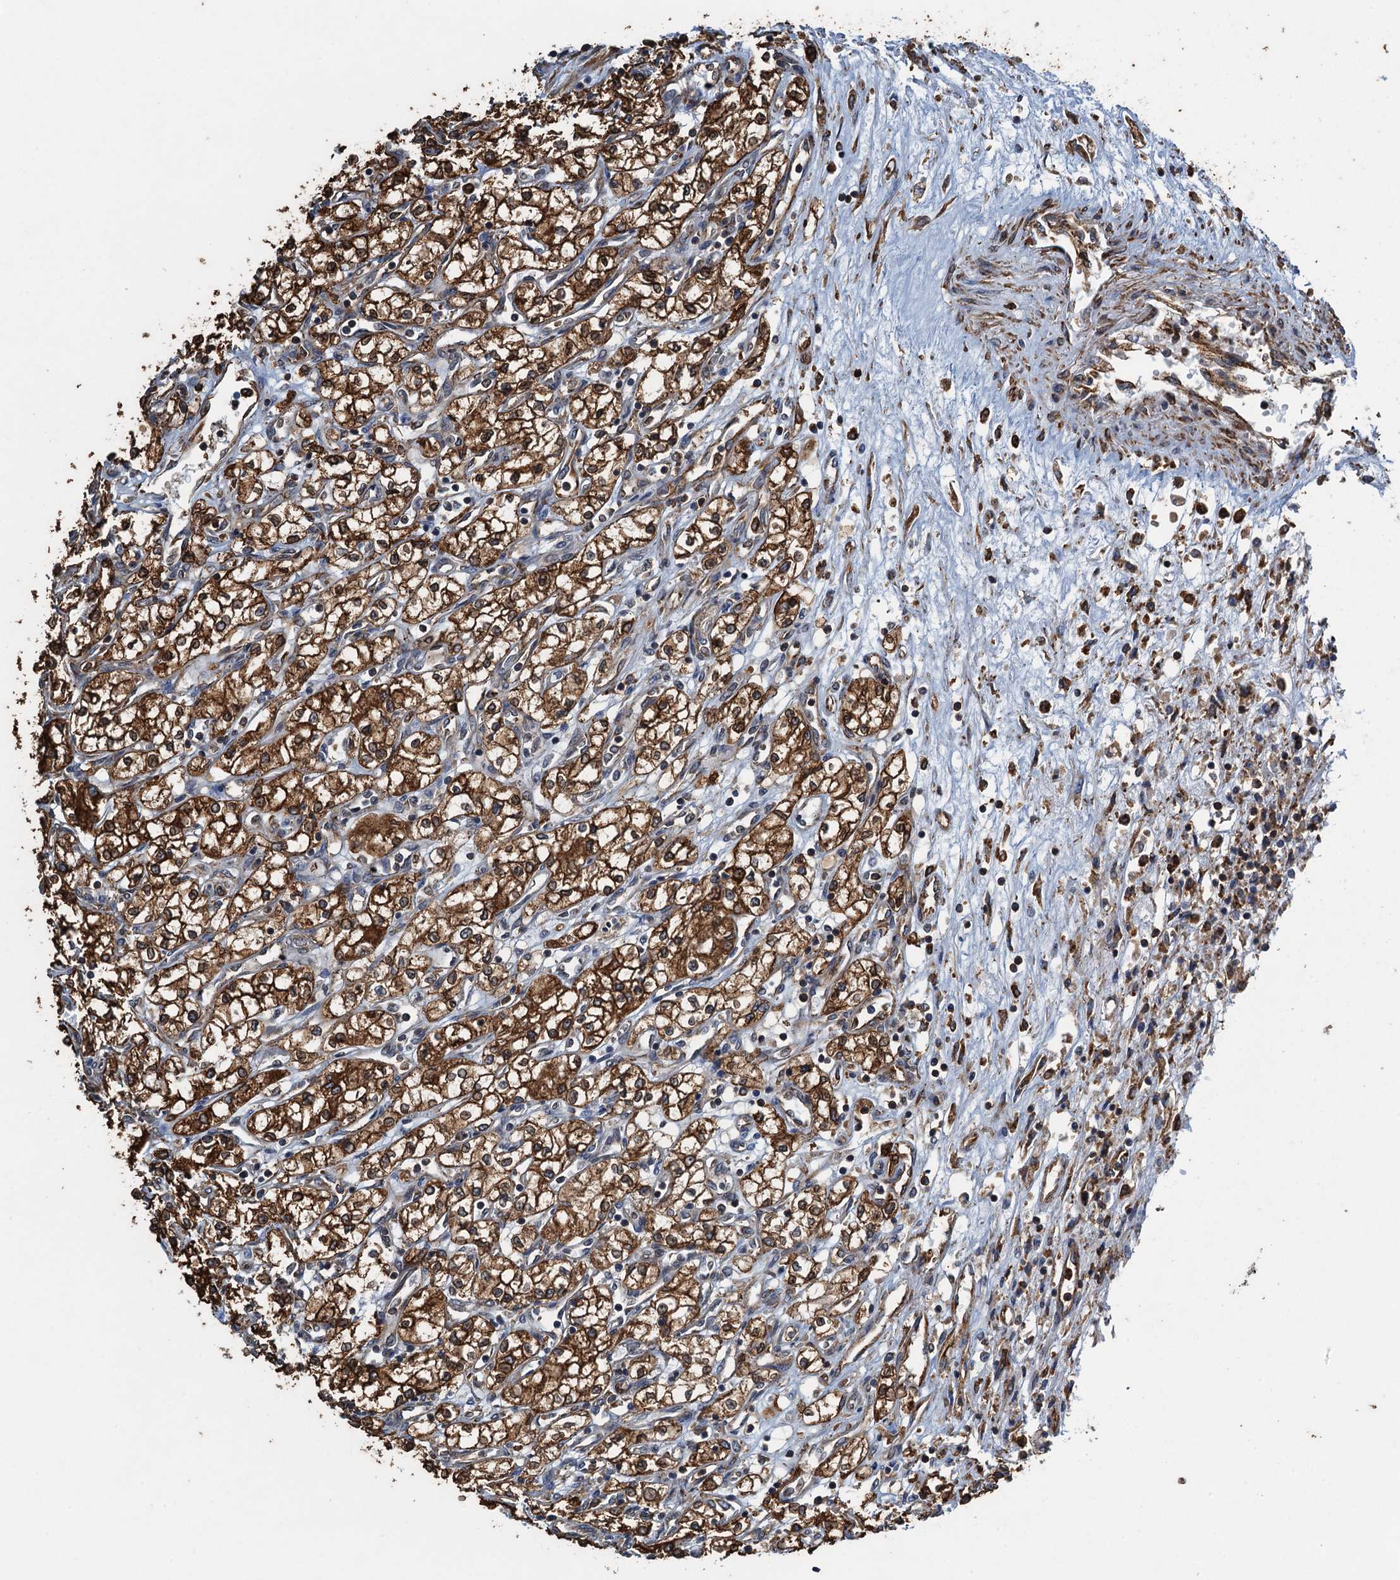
{"staining": {"intensity": "strong", "quantity": ">75%", "location": "cytoplasmic/membranous"}, "tissue": "renal cancer", "cell_type": "Tumor cells", "image_type": "cancer", "snomed": [{"axis": "morphology", "description": "Adenocarcinoma, NOS"}, {"axis": "topography", "description": "Kidney"}], "caption": "Immunohistochemistry photomicrograph of human renal adenocarcinoma stained for a protein (brown), which exhibits high levels of strong cytoplasmic/membranous staining in about >75% of tumor cells.", "gene": "WHAMM", "patient": {"sex": "male", "age": 59}}